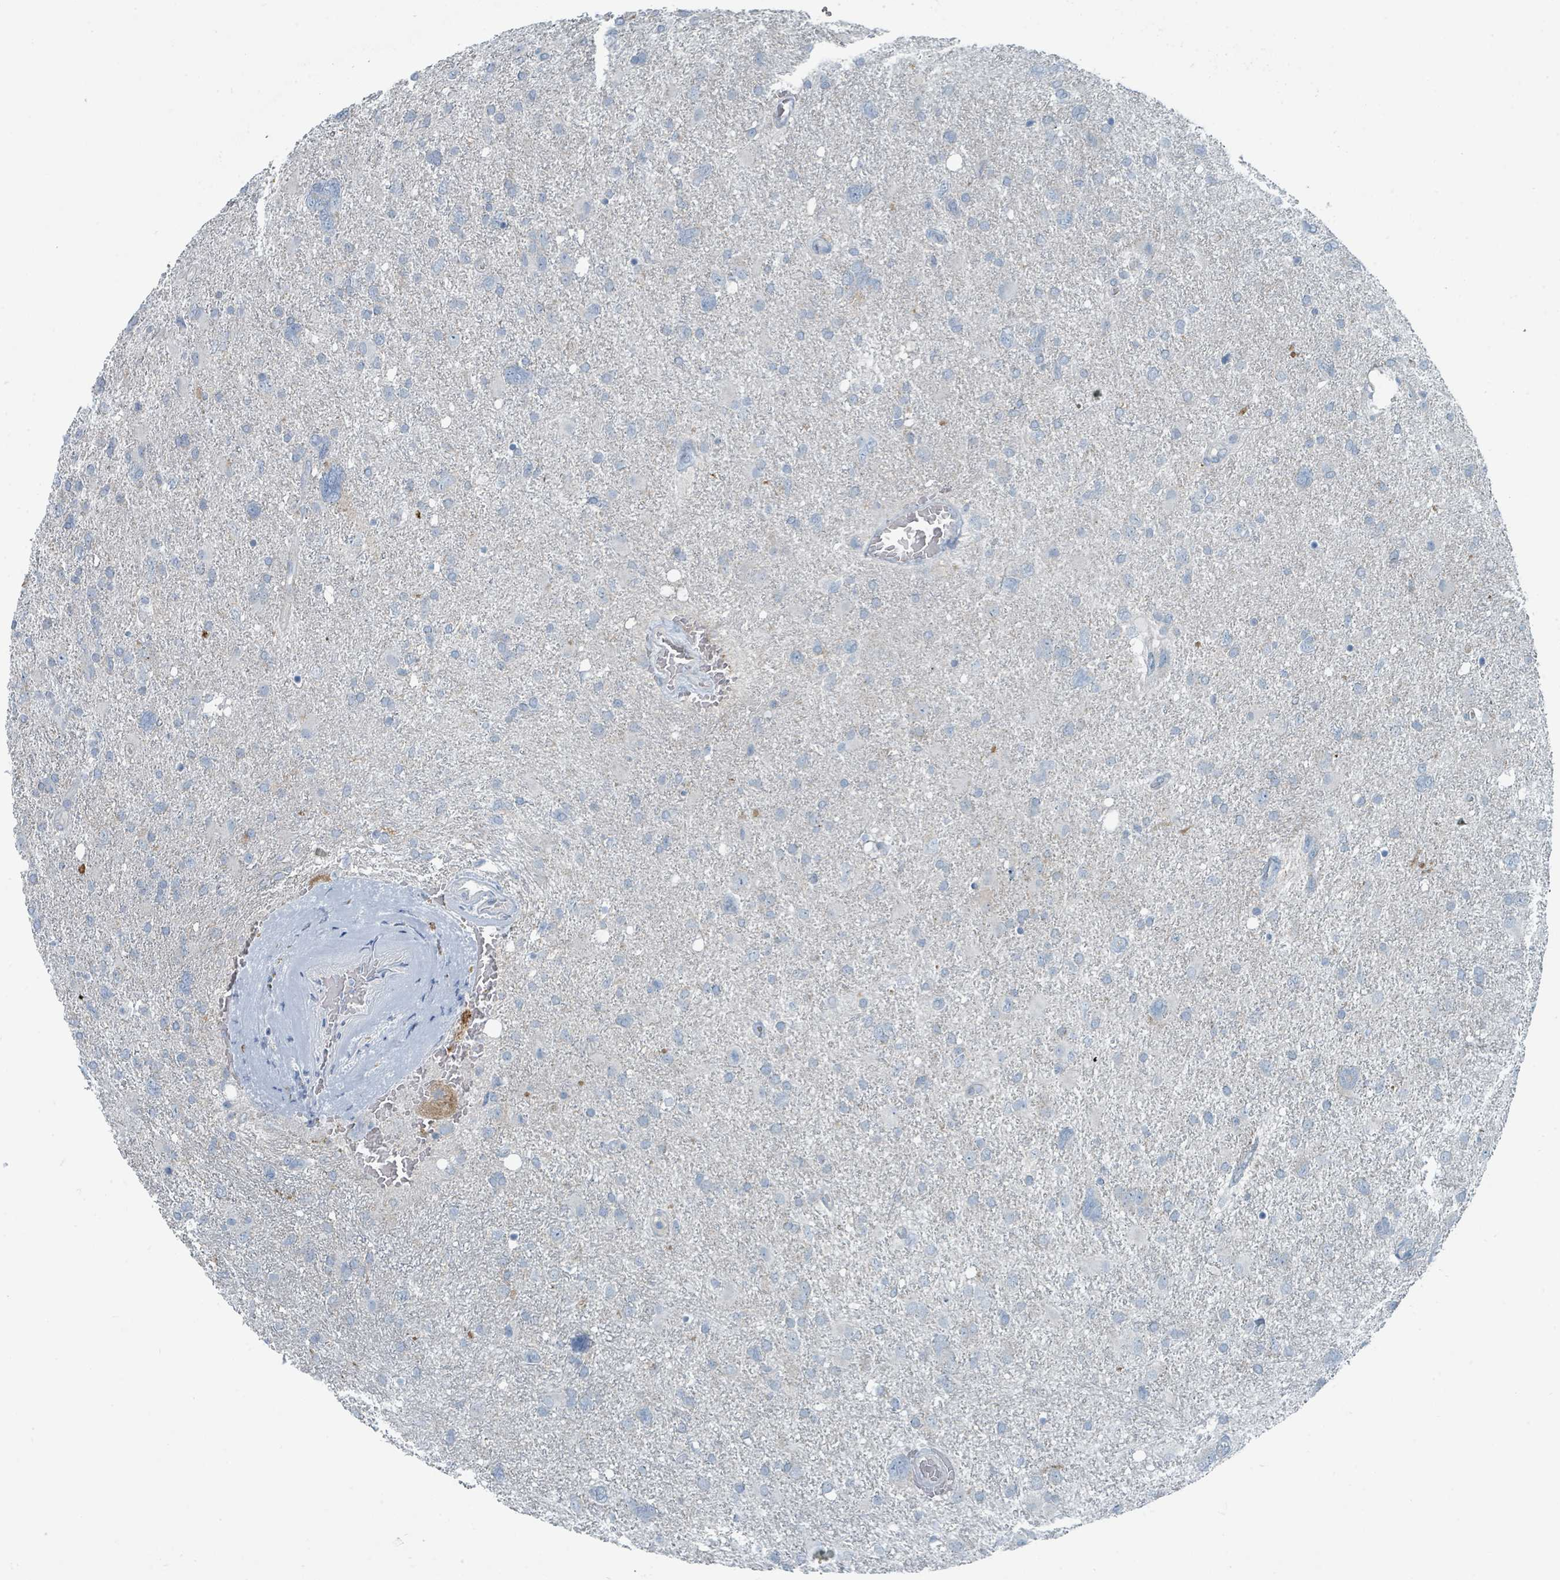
{"staining": {"intensity": "negative", "quantity": "none", "location": "none"}, "tissue": "glioma", "cell_type": "Tumor cells", "image_type": "cancer", "snomed": [{"axis": "morphology", "description": "Glioma, malignant, High grade"}, {"axis": "topography", "description": "Brain"}], "caption": "High magnification brightfield microscopy of malignant glioma (high-grade) stained with DAB (3,3'-diaminobenzidine) (brown) and counterstained with hematoxylin (blue): tumor cells show no significant expression.", "gene": "RASA4", "patient": {"sex": "male", "age": 61}}